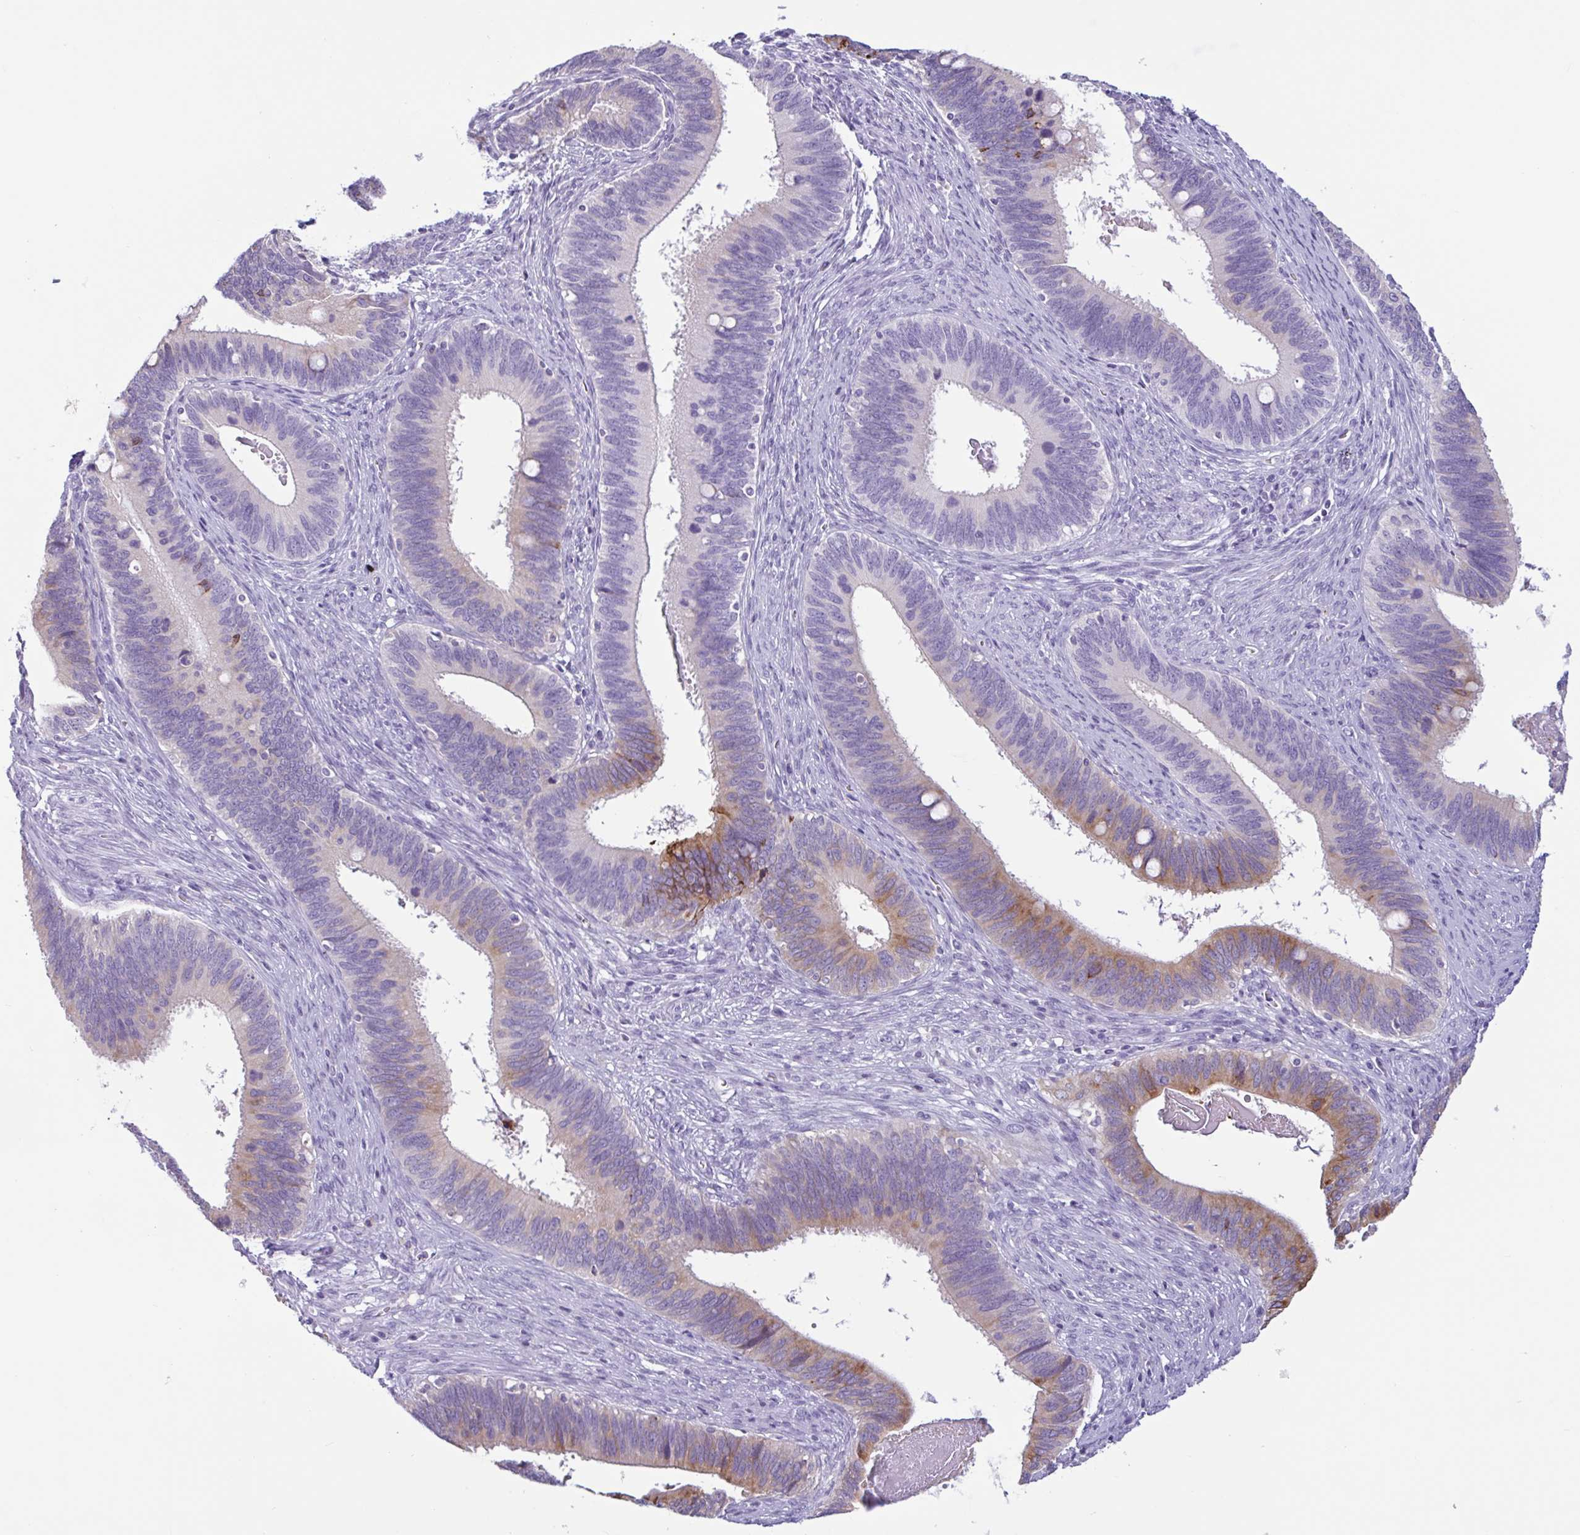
{"staining": {"intensity": "moderate", "quantity": "<25%", "location": "cytoplasmic/membranous"}, "tissue": "cervical cancer", "cell_type": "Tumor cells", "image_type": "cancer", "snomed": [{"axis": "morphology", "description": "Adenocarcinoma, NOS"}, {"axis": "topography", "description": "Cervix"}], "caption": "Immunohistochemistry of cervical adenocarcinoma shows low levels of moderate cytoplasmic/membranous expression in approximately <25% of tumor cells.", "gene": "CTSE", "patient": {"sex": "female", "age": 42}}